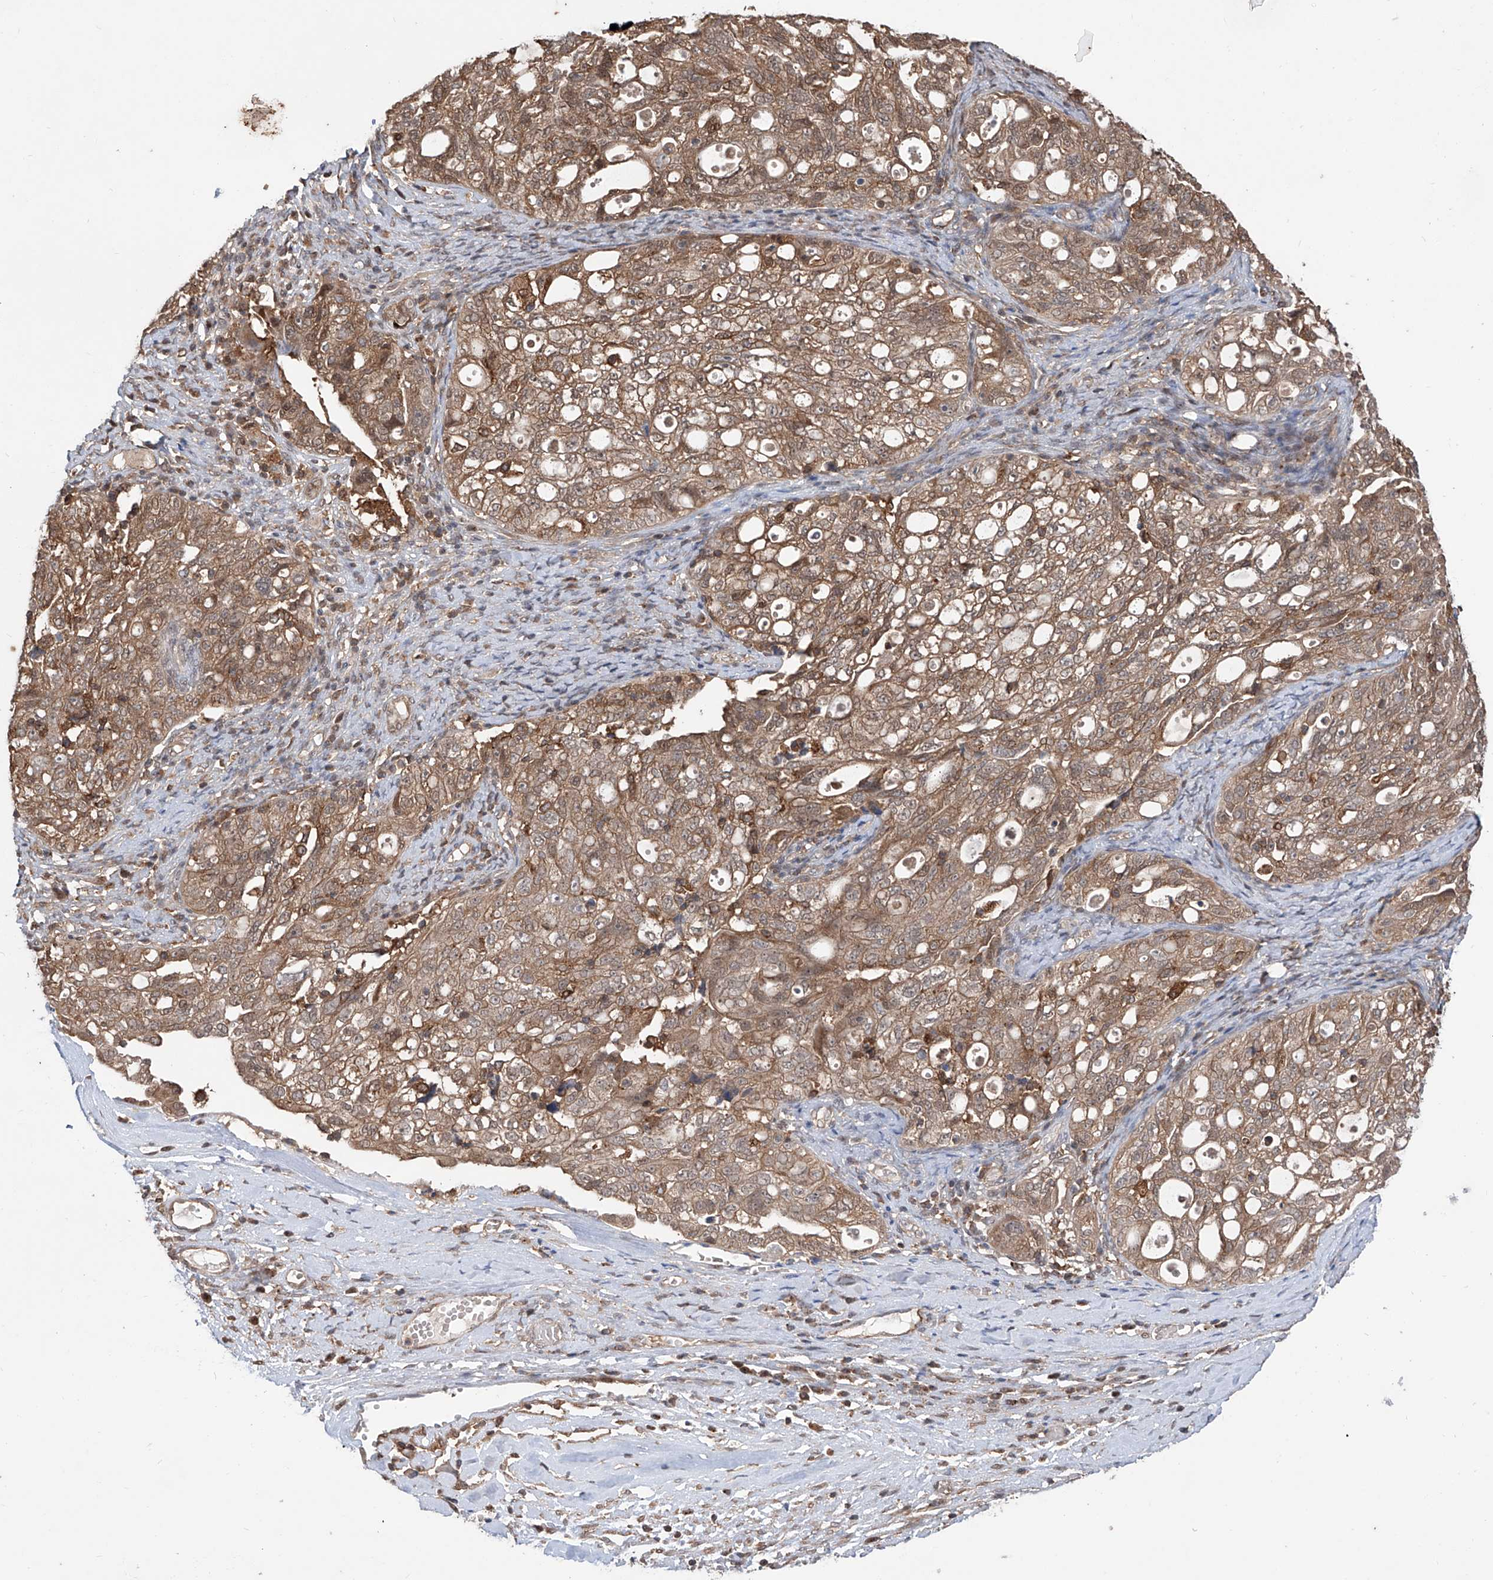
{"staining": {"intensity": "moderate", "quantity": ">75%", "location": "cytoplasmic/membranous"}, "tissue": "ovarian cancer", "cell_type": "Tumor cells", "image_type": "cancer", "snomed": [{"axis": "morphology", "description": "Carcinoma, NOS"}, {"axis": "morphology", "description": "Cystadenocarcinoma, serous, NOS"}, {"axis": "topography", "description": "Ovary"}], "caption": "There is medium levels of moderate cytoplasmic/membranous staining in tumor cells of ovarian cancer, as demonstrated by immunohistochemical staining (brown color).", "gene": "HOXC8", "patient": {"sex": "female", "age": 69}}